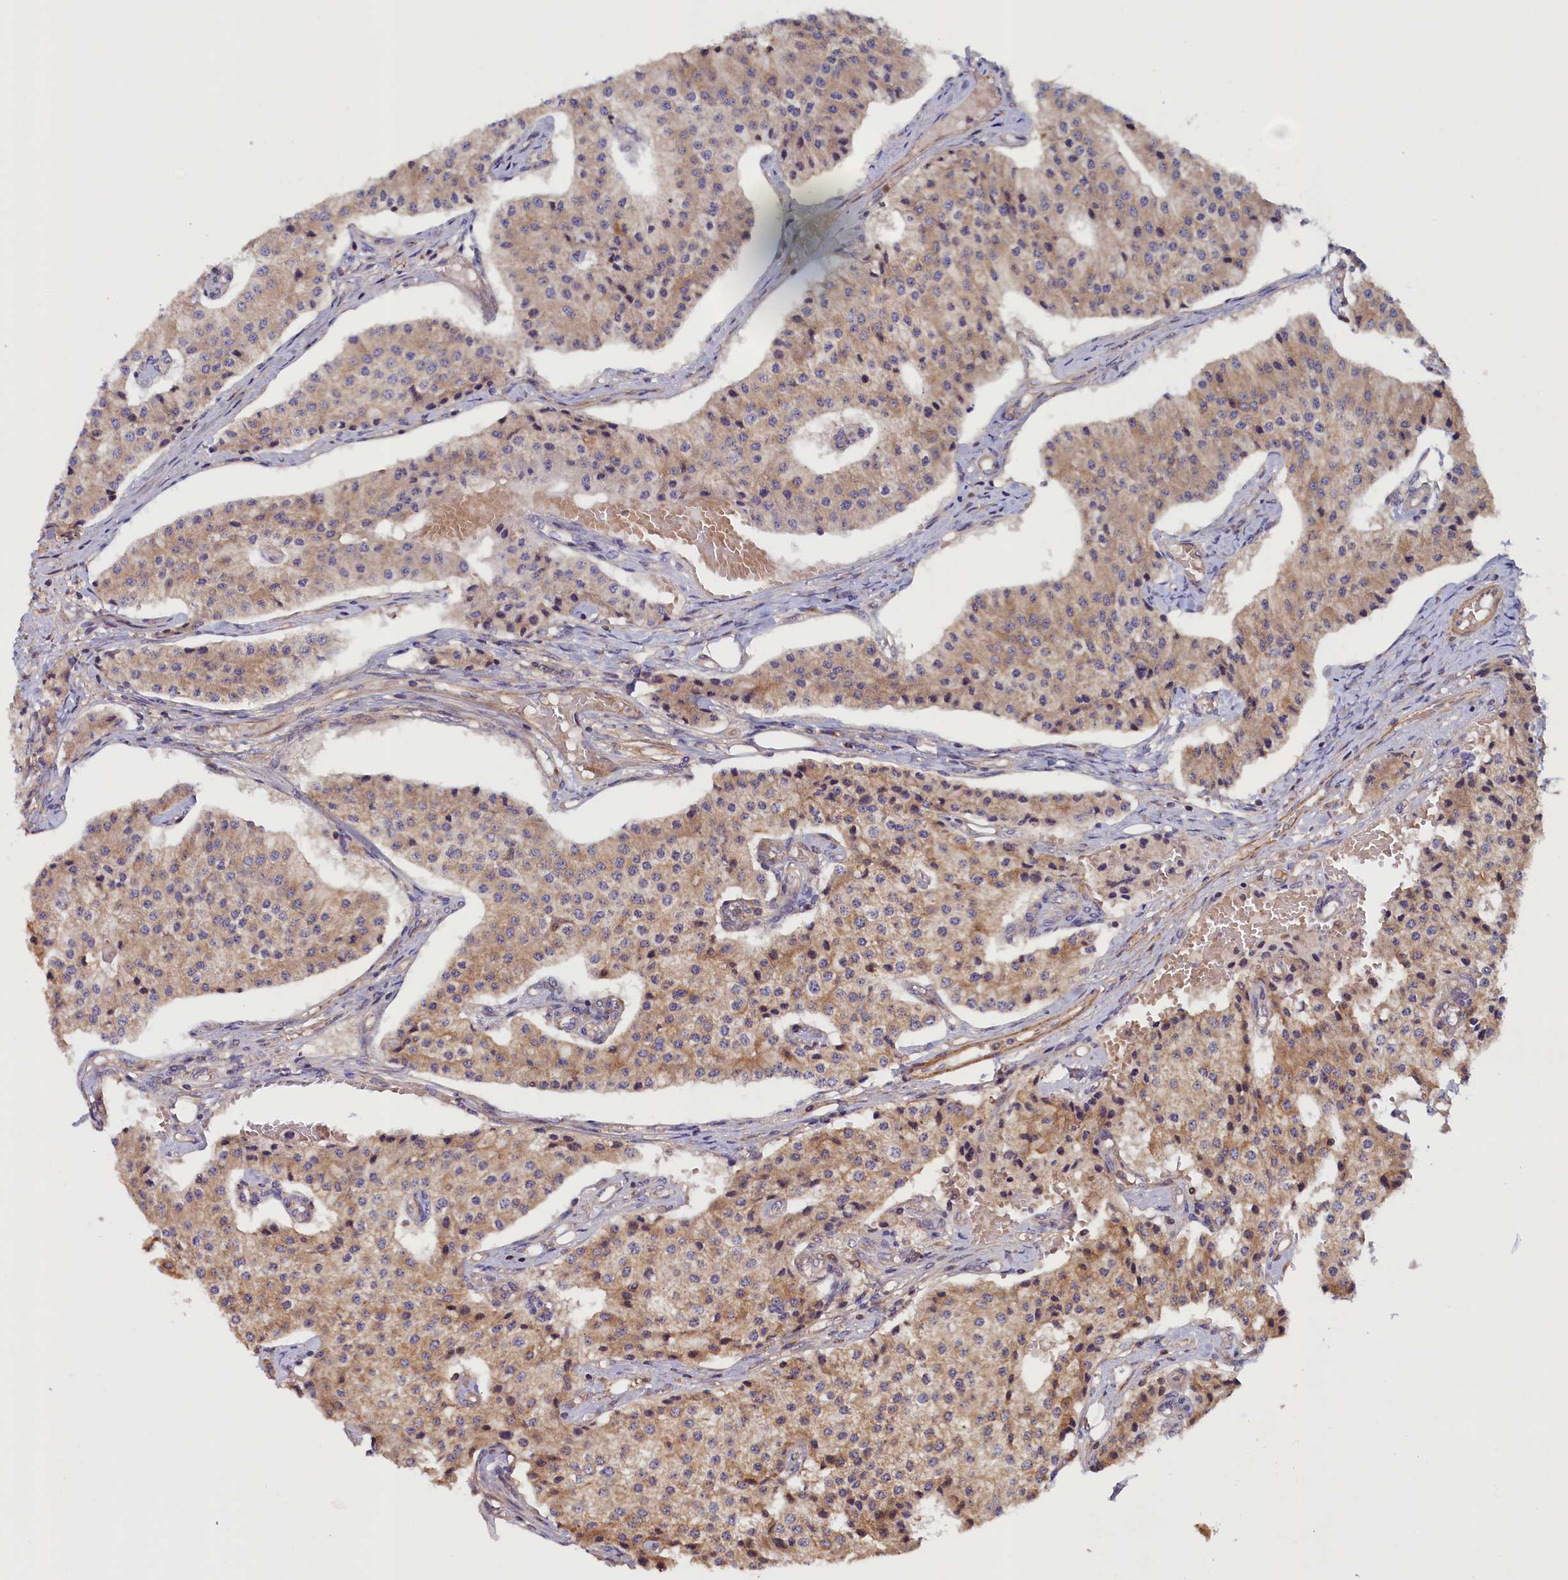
{"staining": {"intensity": "weak", "quantity": ">75%", "location": "cytoplasmic/membranous"}, "tissue": "carcinoid", "cell_type": "Tumor cells", "image_type": "cancer", "snomed": [{"axis": "morphology", "description": "Carcinoid, malignant, NOS"}, {"axis": "topography", "description": "Colon"}], "caption": "This image exhibits carcinoid stained with IHC to label a protein in brown. The cytoplasmic/membranous of tumor cells show weak positivity for the protein. Nuclei are counter-stained blue.", "gene": "DUOXA1", "patient": {"sex": "female", "age": 52}}